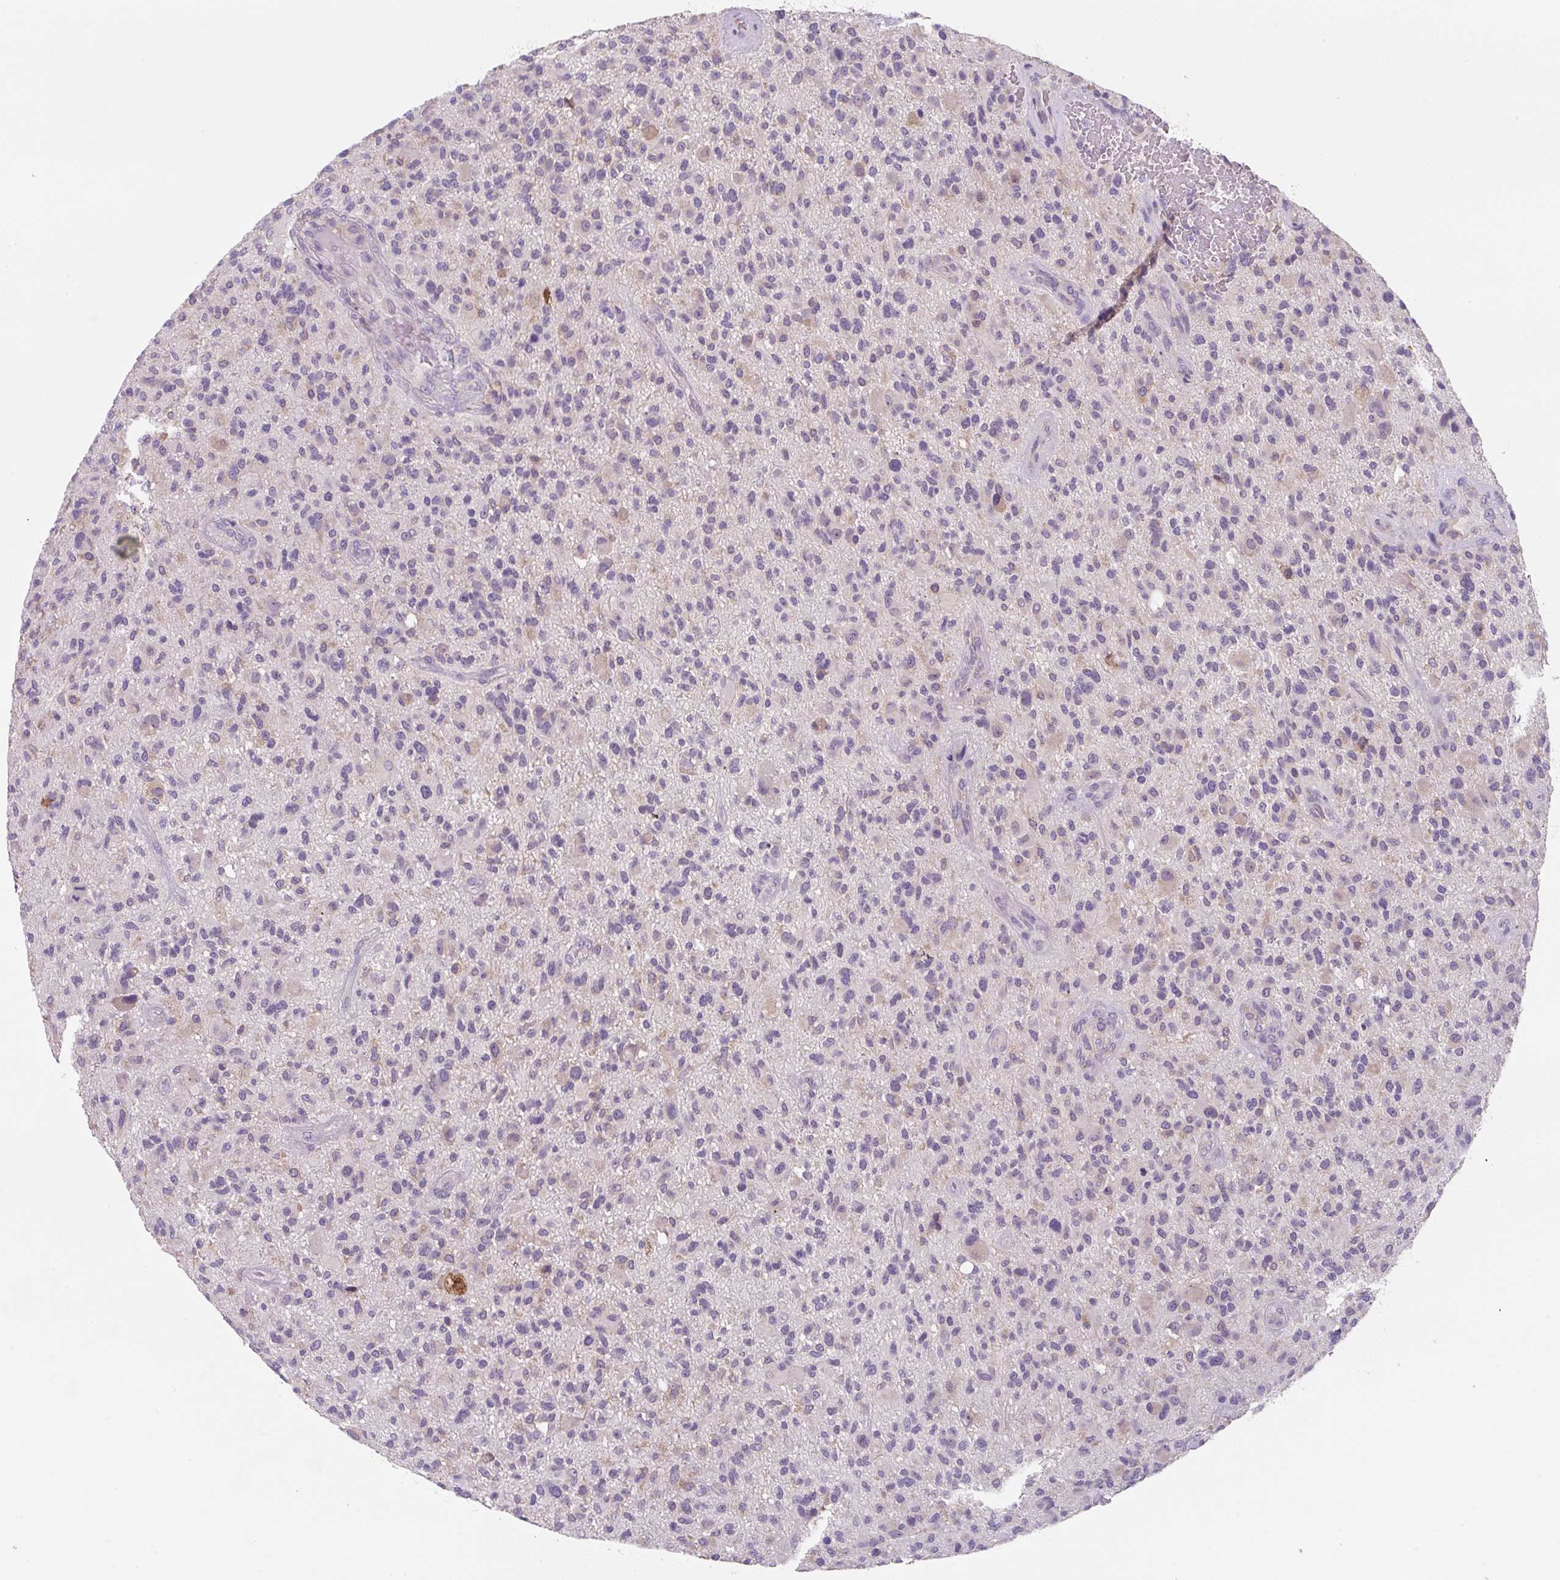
{"staining": {"intensity": "weak", "quantity": "<25%", "location": "cytoplasmic/membranous"}, "tissue": "glioma", "cell_type": "Tumor cells", "image_type": "cancer", "snomed": [{"axis": "morphology", "description": "Glioma, malignant, High grade"}, {"axis": "topography", "description": "Brain"}], "caption": "This is an IHC photomicrograph of glioma. There is no positivity in tumor cells.", "gene": "FZD5", "patient": {"sex": "male", "age": 47}}